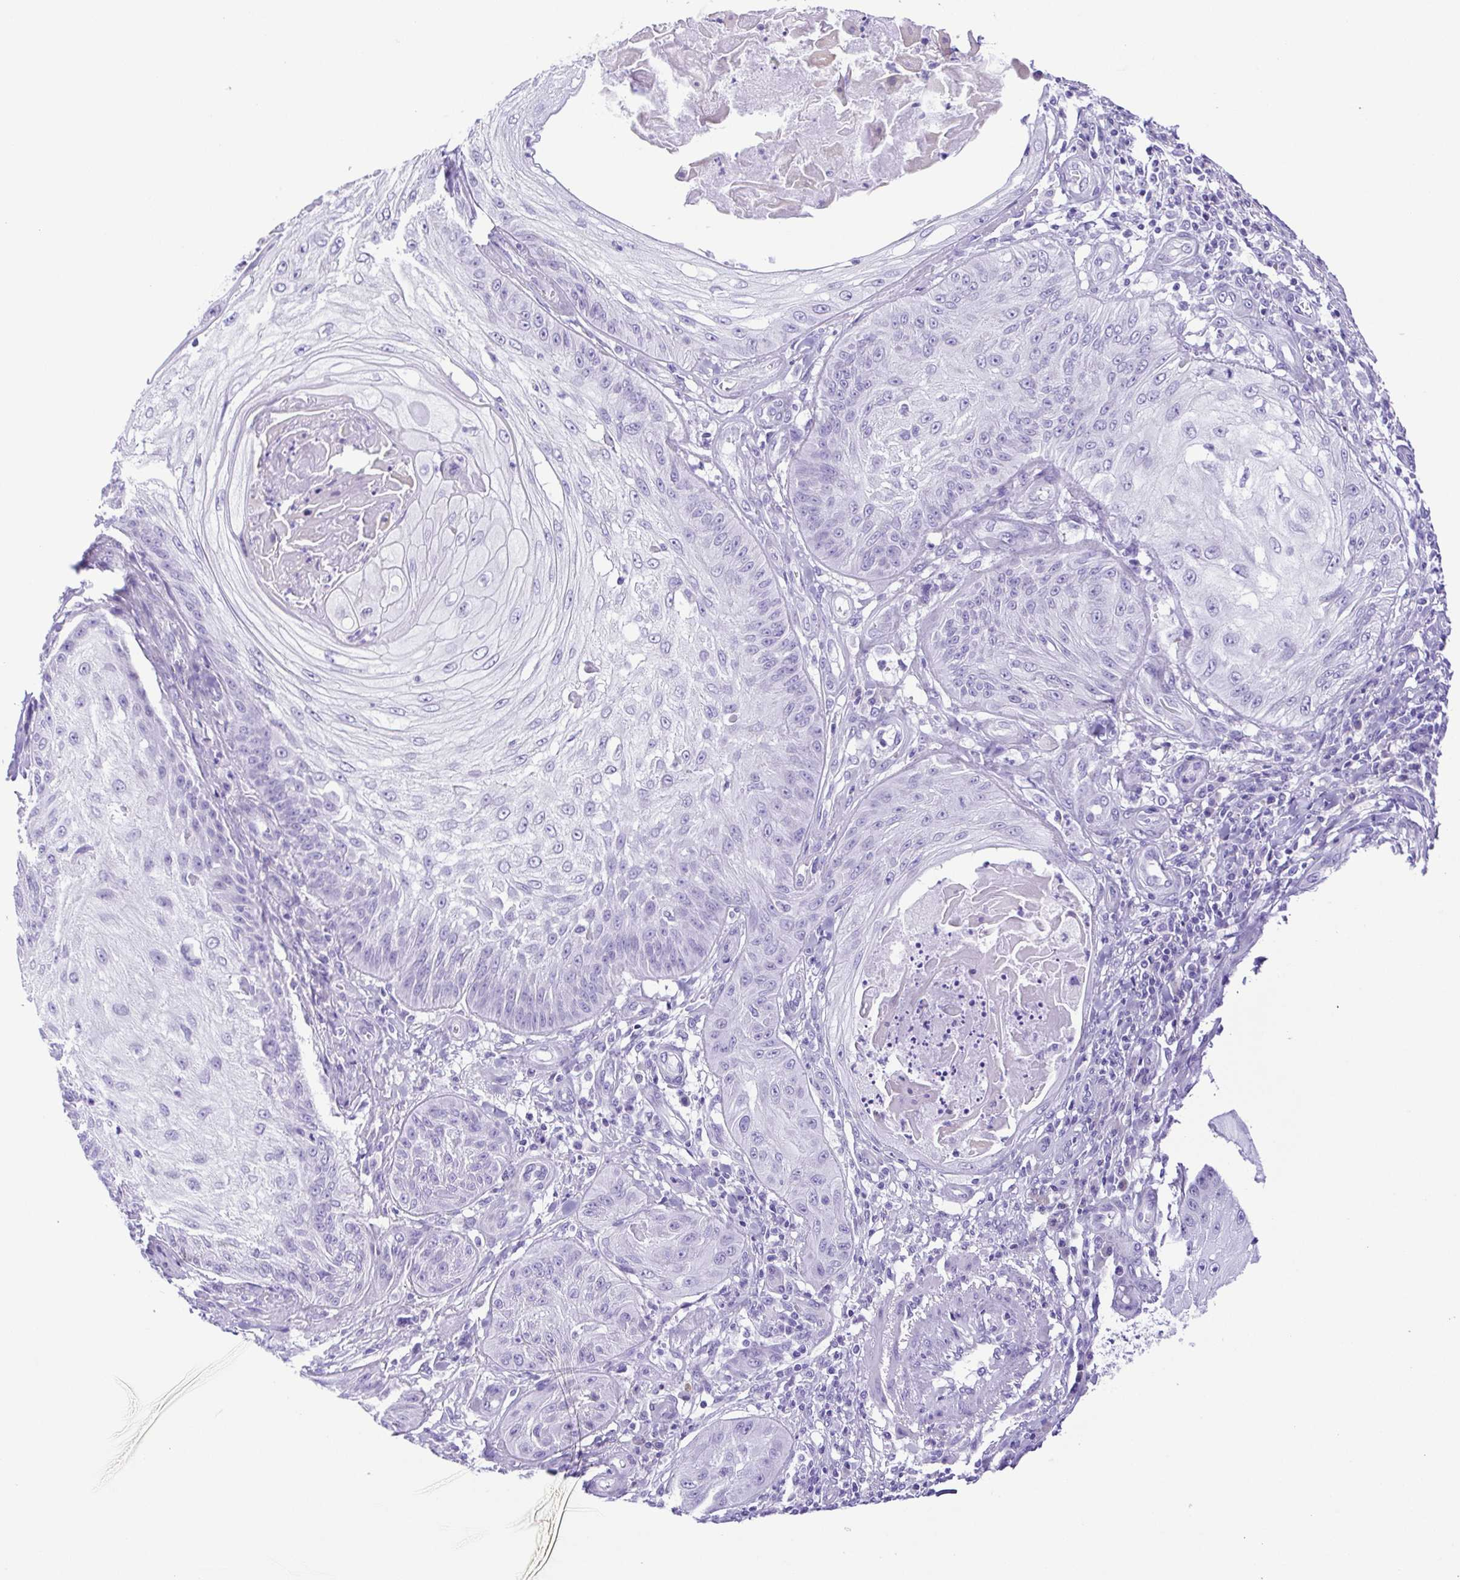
{"staining": {"intensity": "negative", "quantity": "none", "location": "none"}, "tissue": "skin cancer", "cell_type": "Tumor cells", "image_type": "cancer", "snomed": [{"axis": "morphology", "description": "Squamous cell carcinoma, NOS"}, {"axis": "topography", "description": "Skin"}], "caption": "This micrograph is of skin cancer stained with immunohistochemistry (IHC) to label a protein in brown with the nuclei are counter-stained blue. There is no expression in tumor cells.", "gene": "PAK3", "patient": {"sex": "male", "age": 70}}